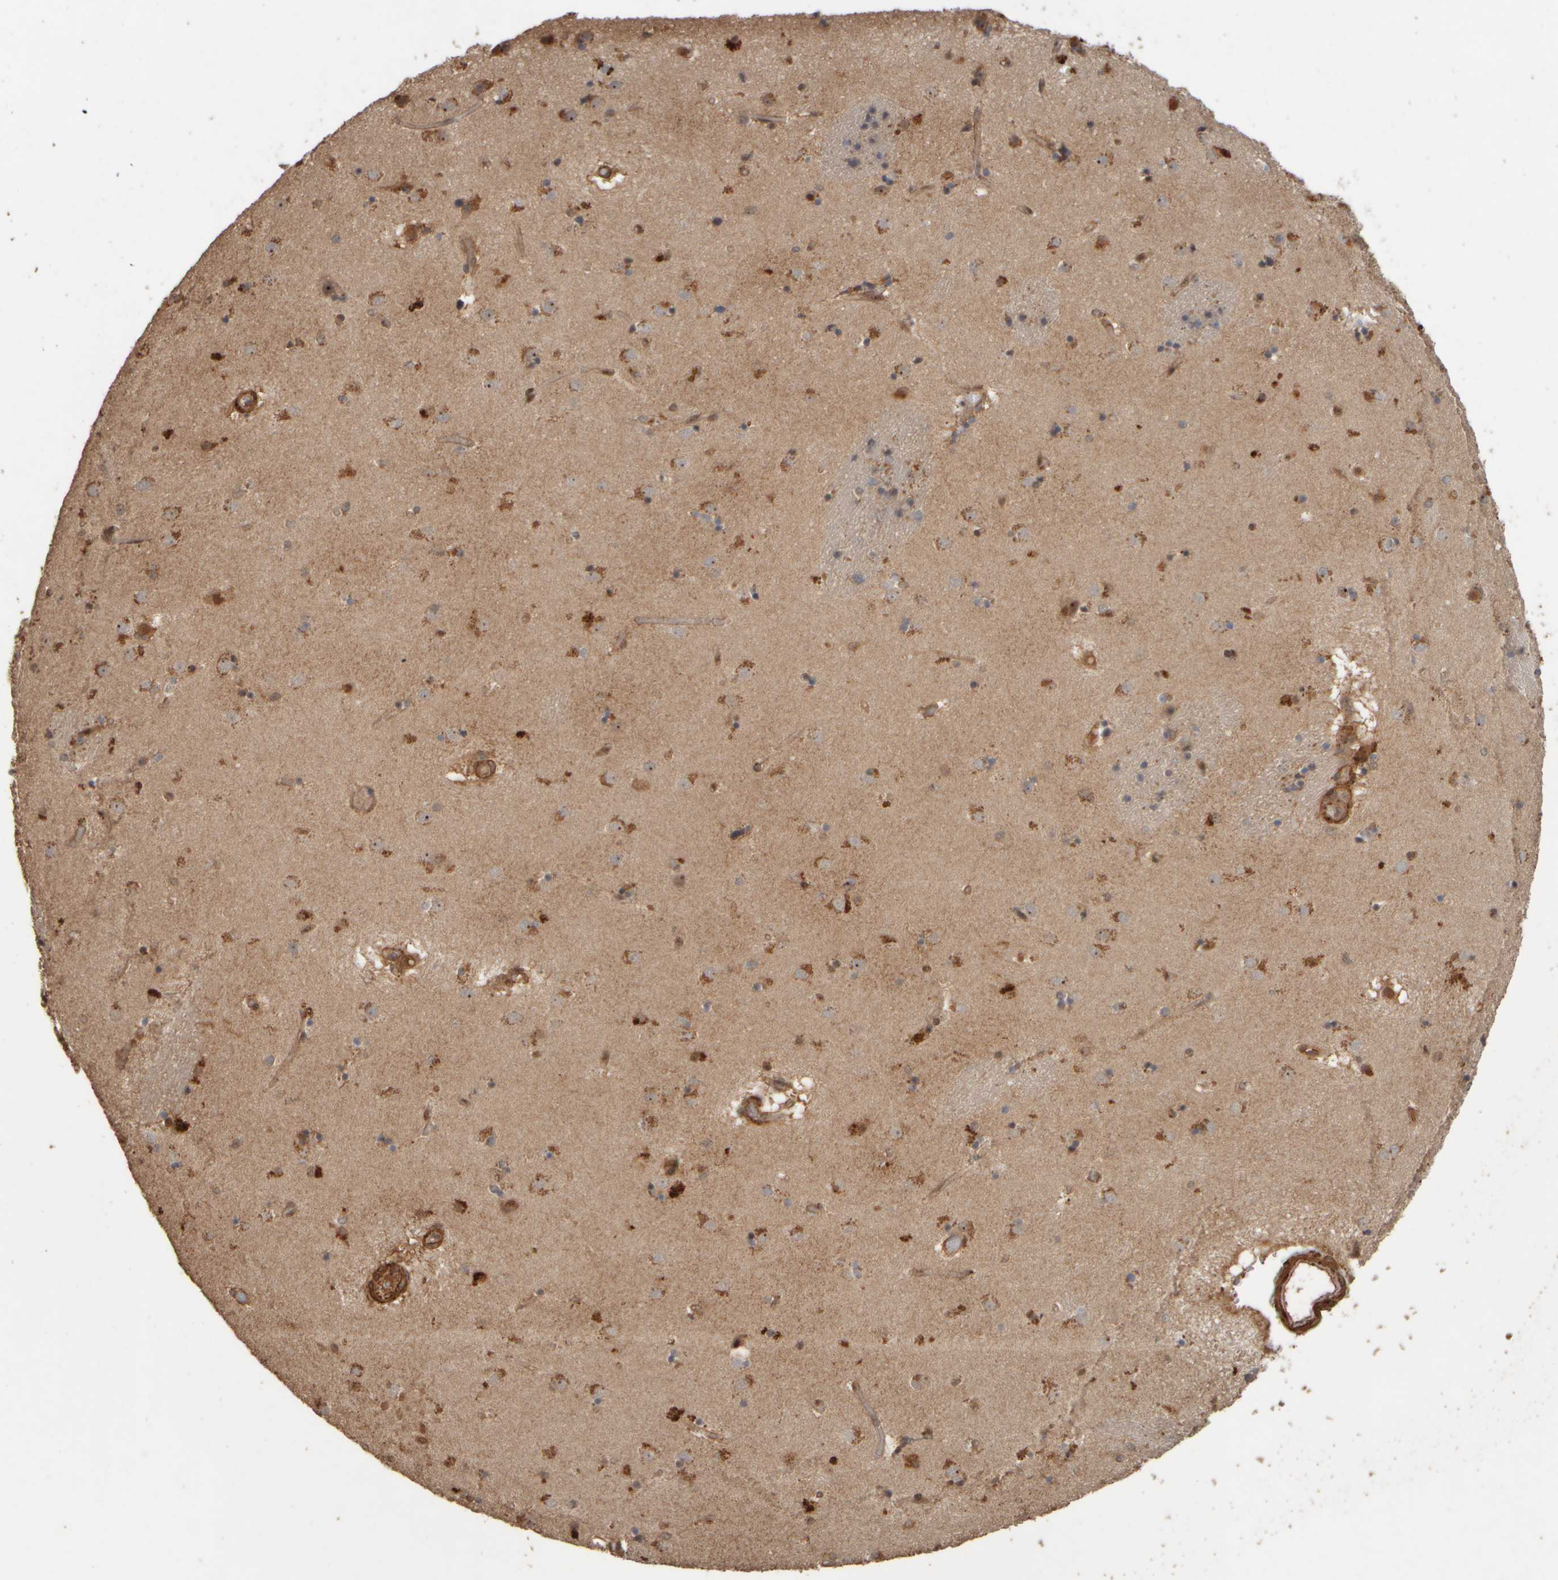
{"staining": {"intensity": "moderate", "quantity": "25%-75%", "location": "cytoplasmic/membranous,nuclear"}, "tissue": "caudate", "cell_type": "Glial cells", "image_type": "normal", "snomed": [{"axis": "morphology", "description": "Normal tissue, NOS"}, {"axis": "topography", "description": "Lateral ventricle wall"}], "caption": "Caudate stained for a protein (brown) reveals moderate cytoplasmic/membranous,nuclear positive positivity in approximately 25%-75% of glial cells.", "gene": "SPHK1", "patient": {"sex": "male", "age": 70}}